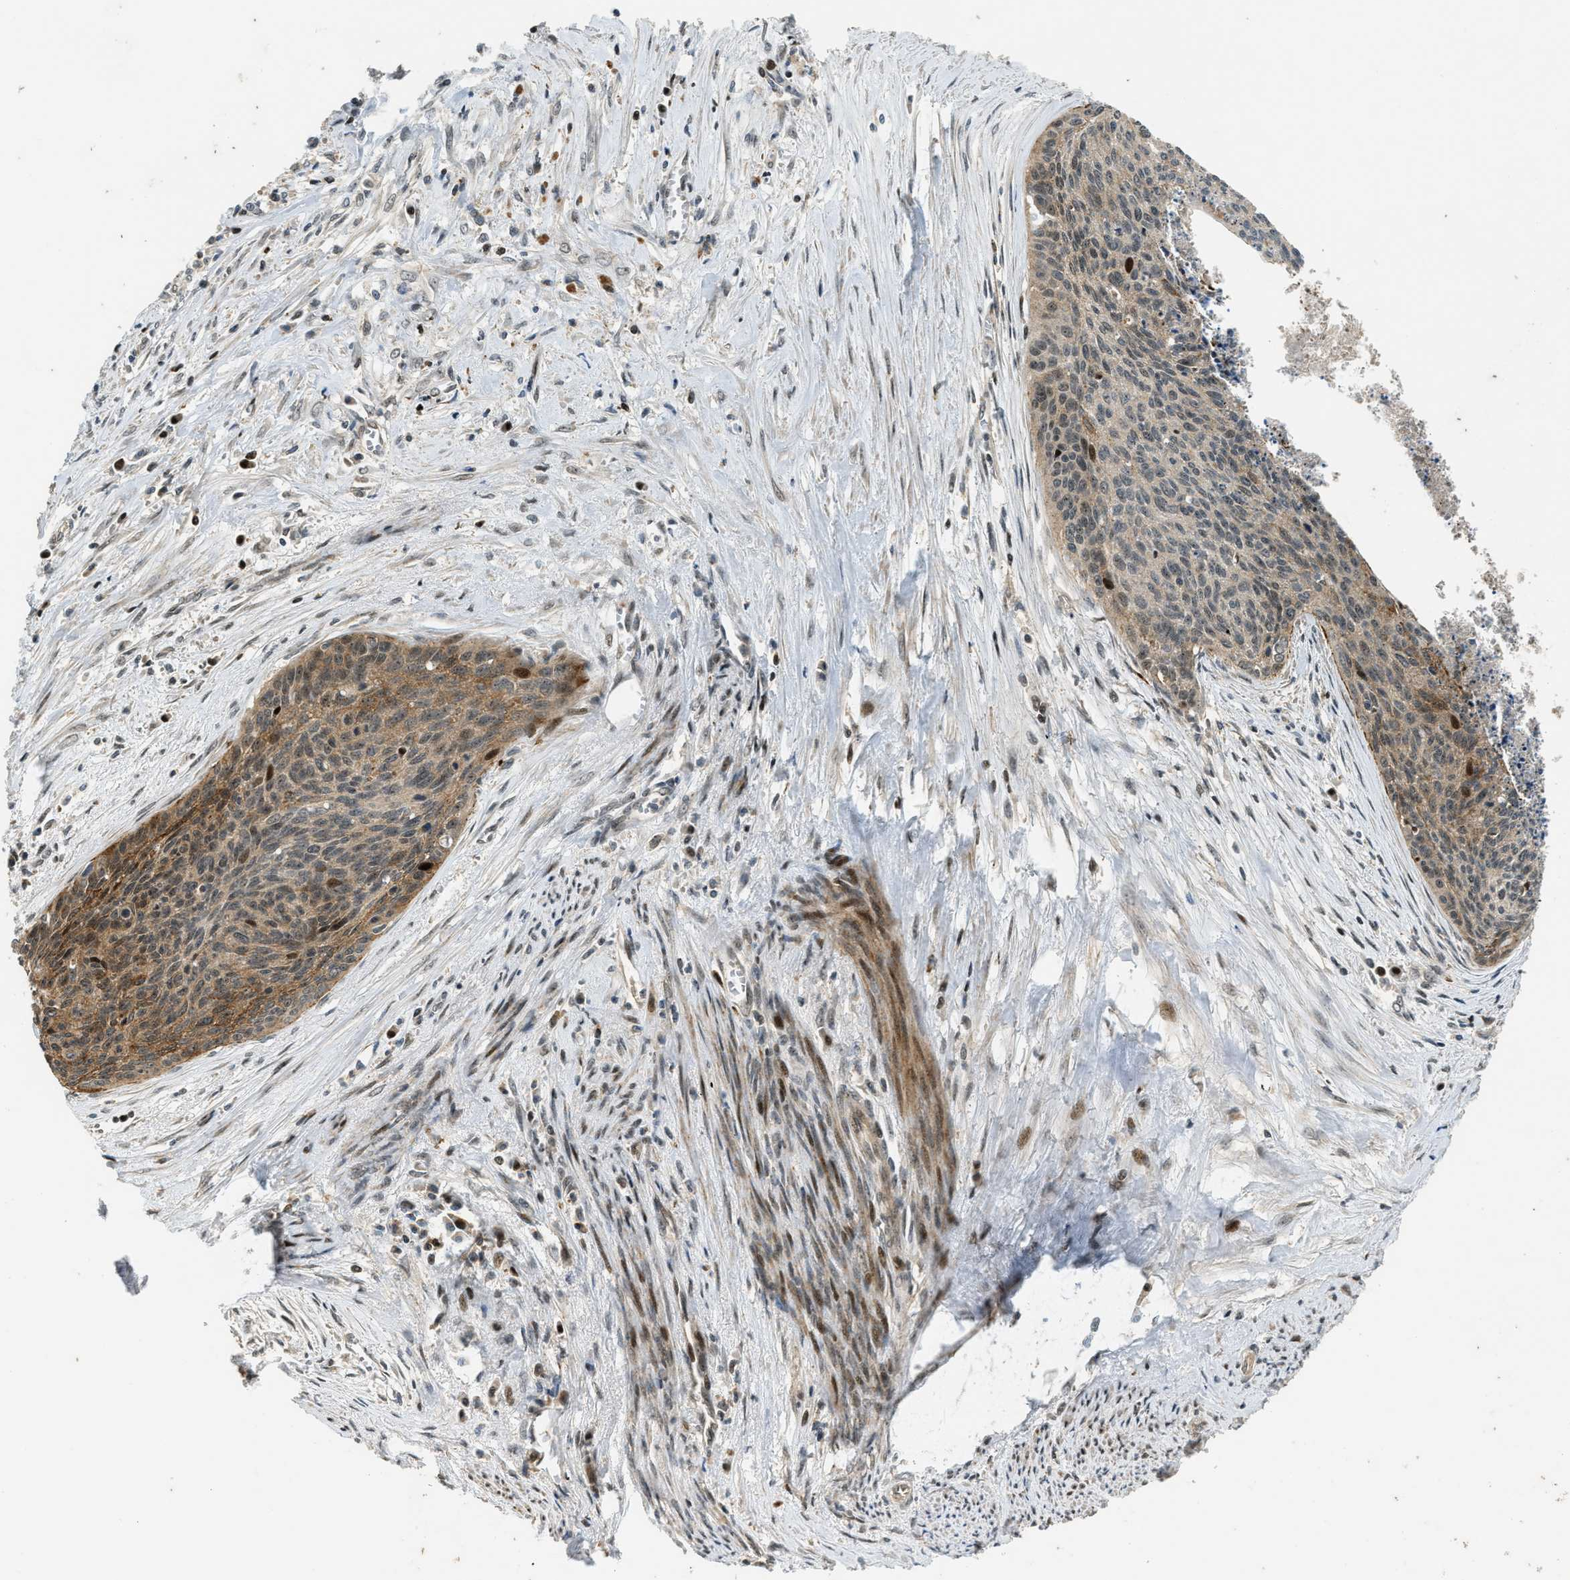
{"staining": {"intensity": "moderate", "quantity": "25%-75%", "location": "cytoplasmic/membranous"}, "tissue": "cervical cancer", "cell_type": "Tumor cells", "image_type": "cancer", "snomed": [{"axis": "morphology", "description": "Squamous cell carcinoma, NOS"}, {"axis": "topography", "description": "Cervix"}], "caption": "High-magnification brightfield microscopy of squamous cell carcinoma (cervical) stained with DAB (brown) and counterstained with hematoxylin (blue). tumor cells exhibit moderate cytoplasmic/membranous positivity is present in approximately25%-75% of cells. (Brightfield microscopy of DAB IHC at high magnification).", "gene": "TRAPPC14", "patient": {"sex": "female", "age": 55}}